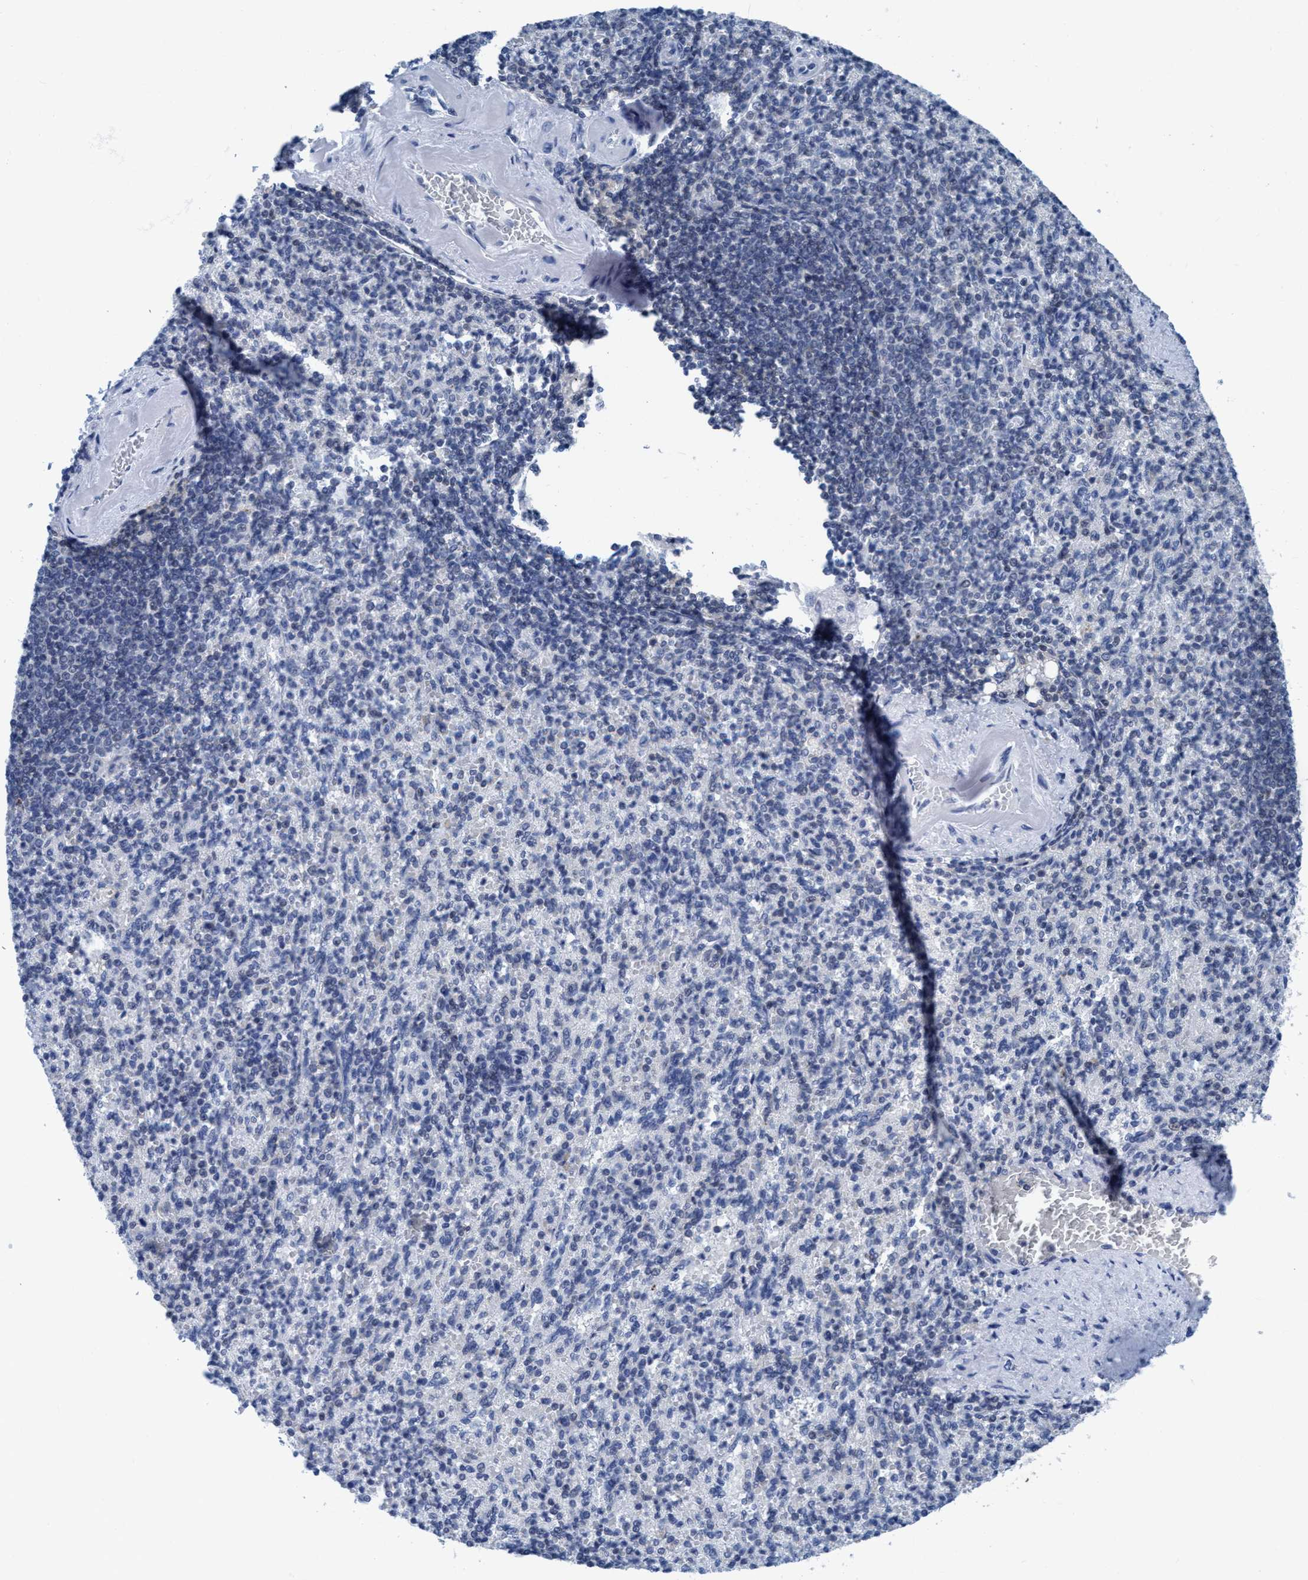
{"staining": {"intensity": "negative", "quantity": "none", "location": "none"}, "tissue": "spleen", "cell_type": "Cells in red pulp", "image_type": "normal", "snomed": [{"axis": "morphology", "description": "Normal tissue, NOS"}, {"axis": "topography", "description": "Spleen"}], "caption": "There is no significant staining in cells in red pulp of spleen.", "gene": "DNAI1", "patient": {"sex": "female", "age": 74}}